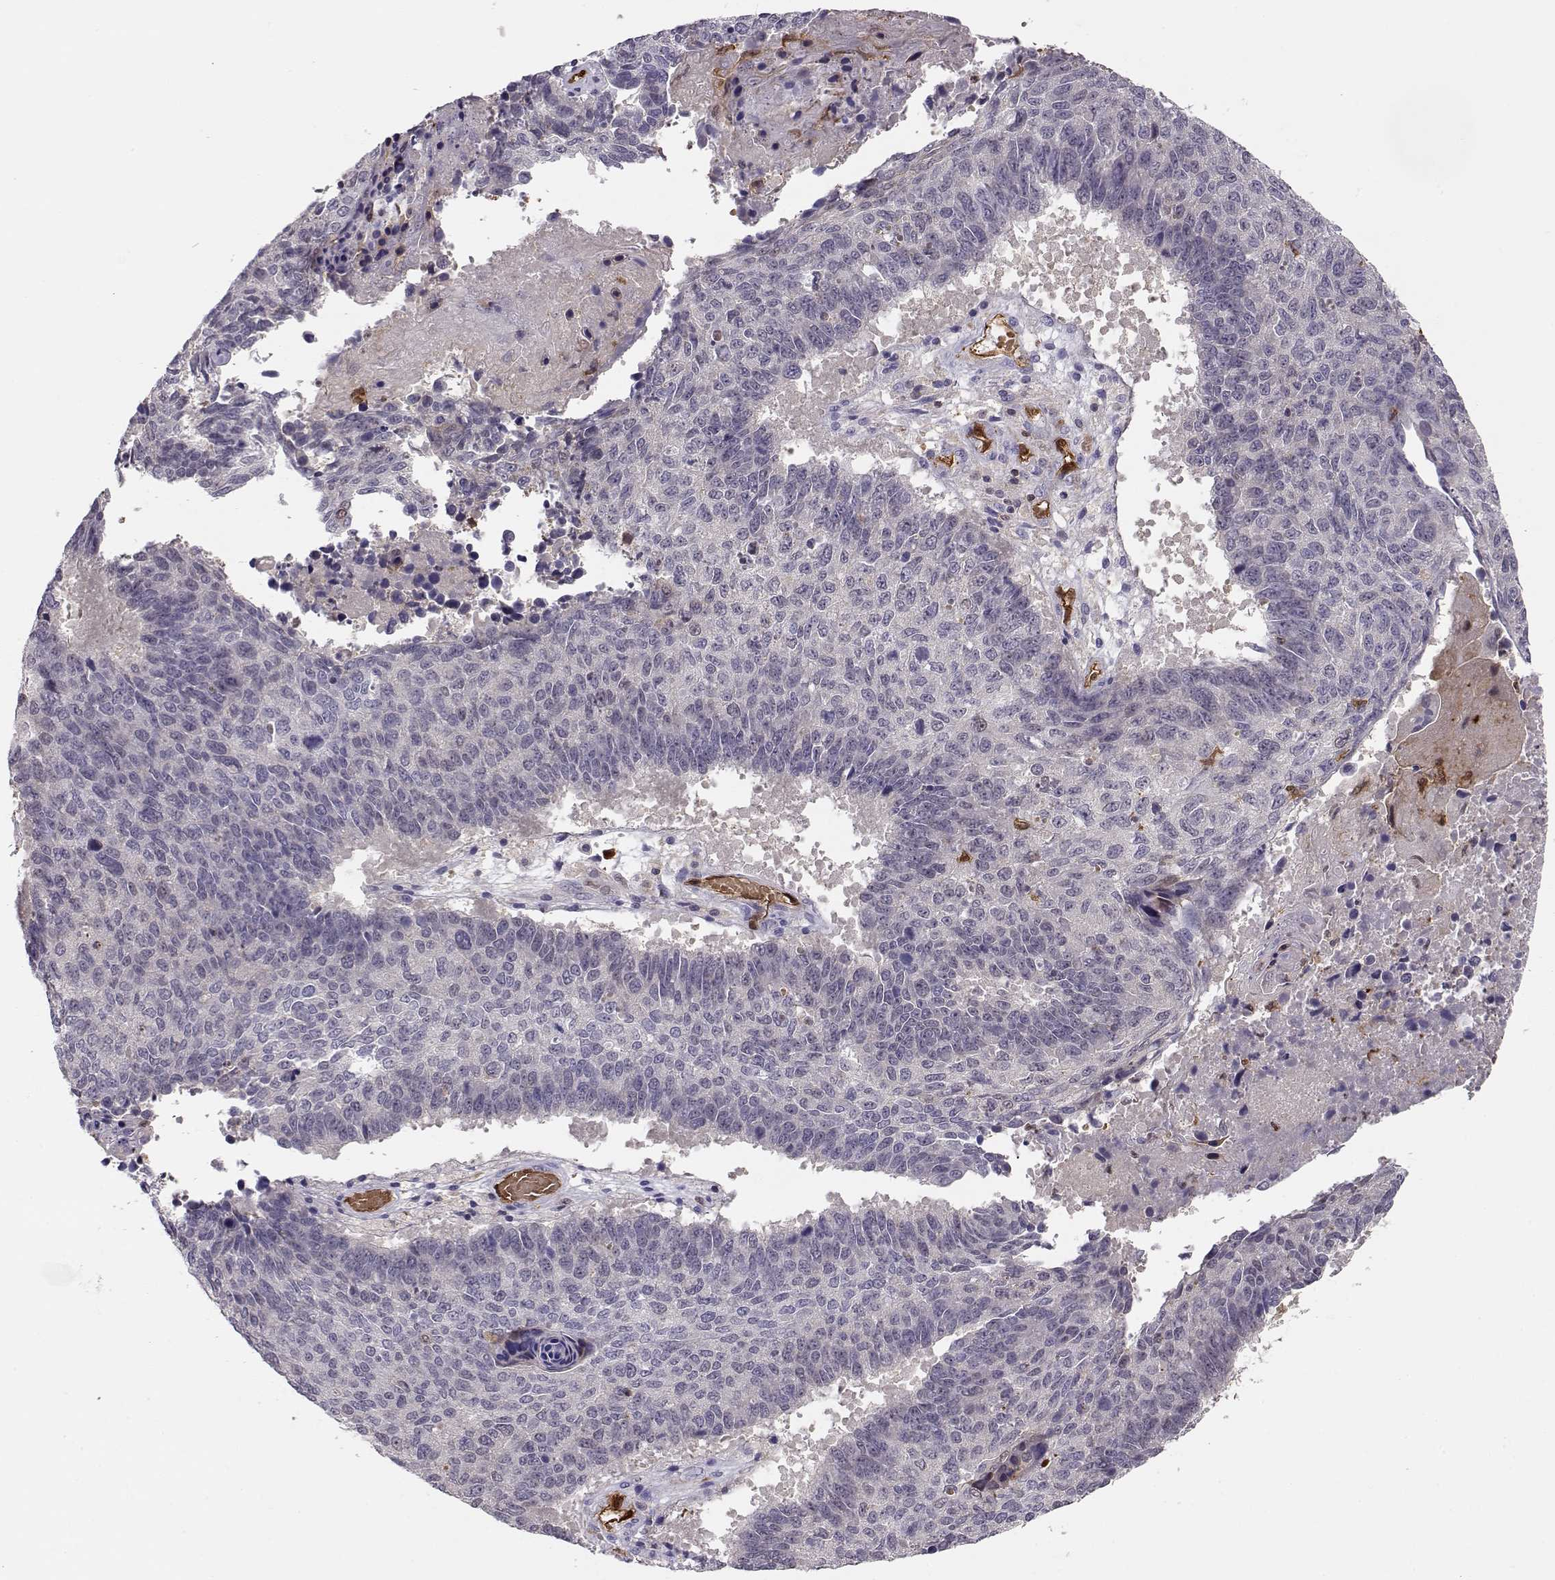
{"staining": {"intensity": "negative", "quantity": "none", "location": "none"}, "tissue": "lung cancer", "cell_type": "Tumor cells", "image_type": "cancer", "snomed": [{"axis": "morphology", "description": "Squamous cell carcinoma, NOS"}, {"axis": "topography", "description": "Lung"}], "caption": "IHC photomicrograph of neoplastic tissue: human lung squamous cell carcinoma stained with DAB (3,3'-diaminobenzidine) shows no significant protein expression in tumor cells.", "gene": "PNP", "patient": {"sex": "male", "age": 73}}